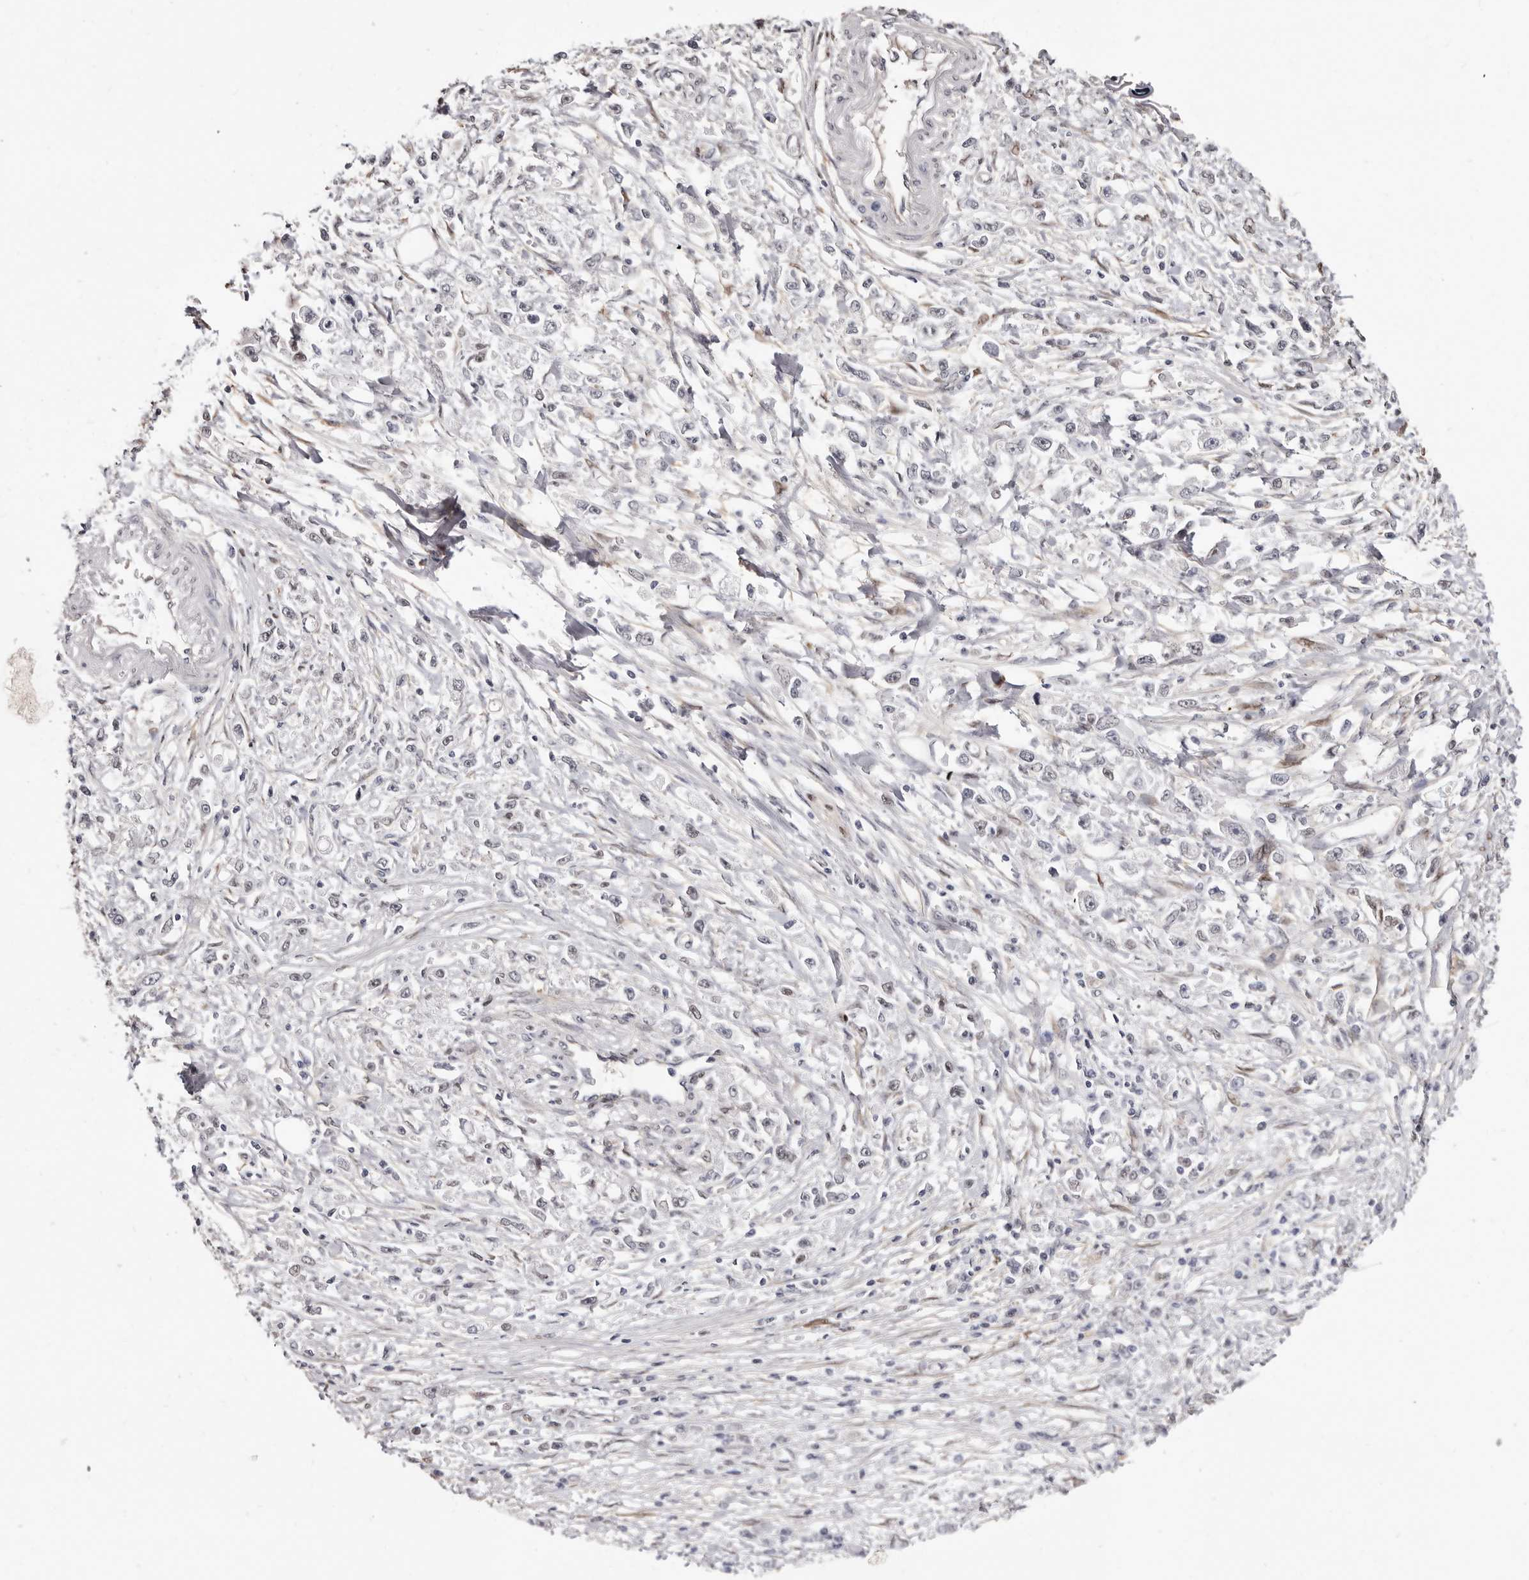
{"staining": {"intensity": "negative", "quantity": "none", "location": "none"}, "tissue": "stomach cancer", "cell_type": "Tumor cells", "image_type": "cancer", "snomed": [{"axis": "morphology", "description": "Adenocarcinoma, NOS"}, {"axis": "topography", "description": "Stomach"}], "caption": "Human stomach cancer (adenocarcinoma) stained for a protein using IHC reveals no expression in tumor cells.", "gene": "KHDRBS2", "patient": {"sex": "female", "age": 59}}